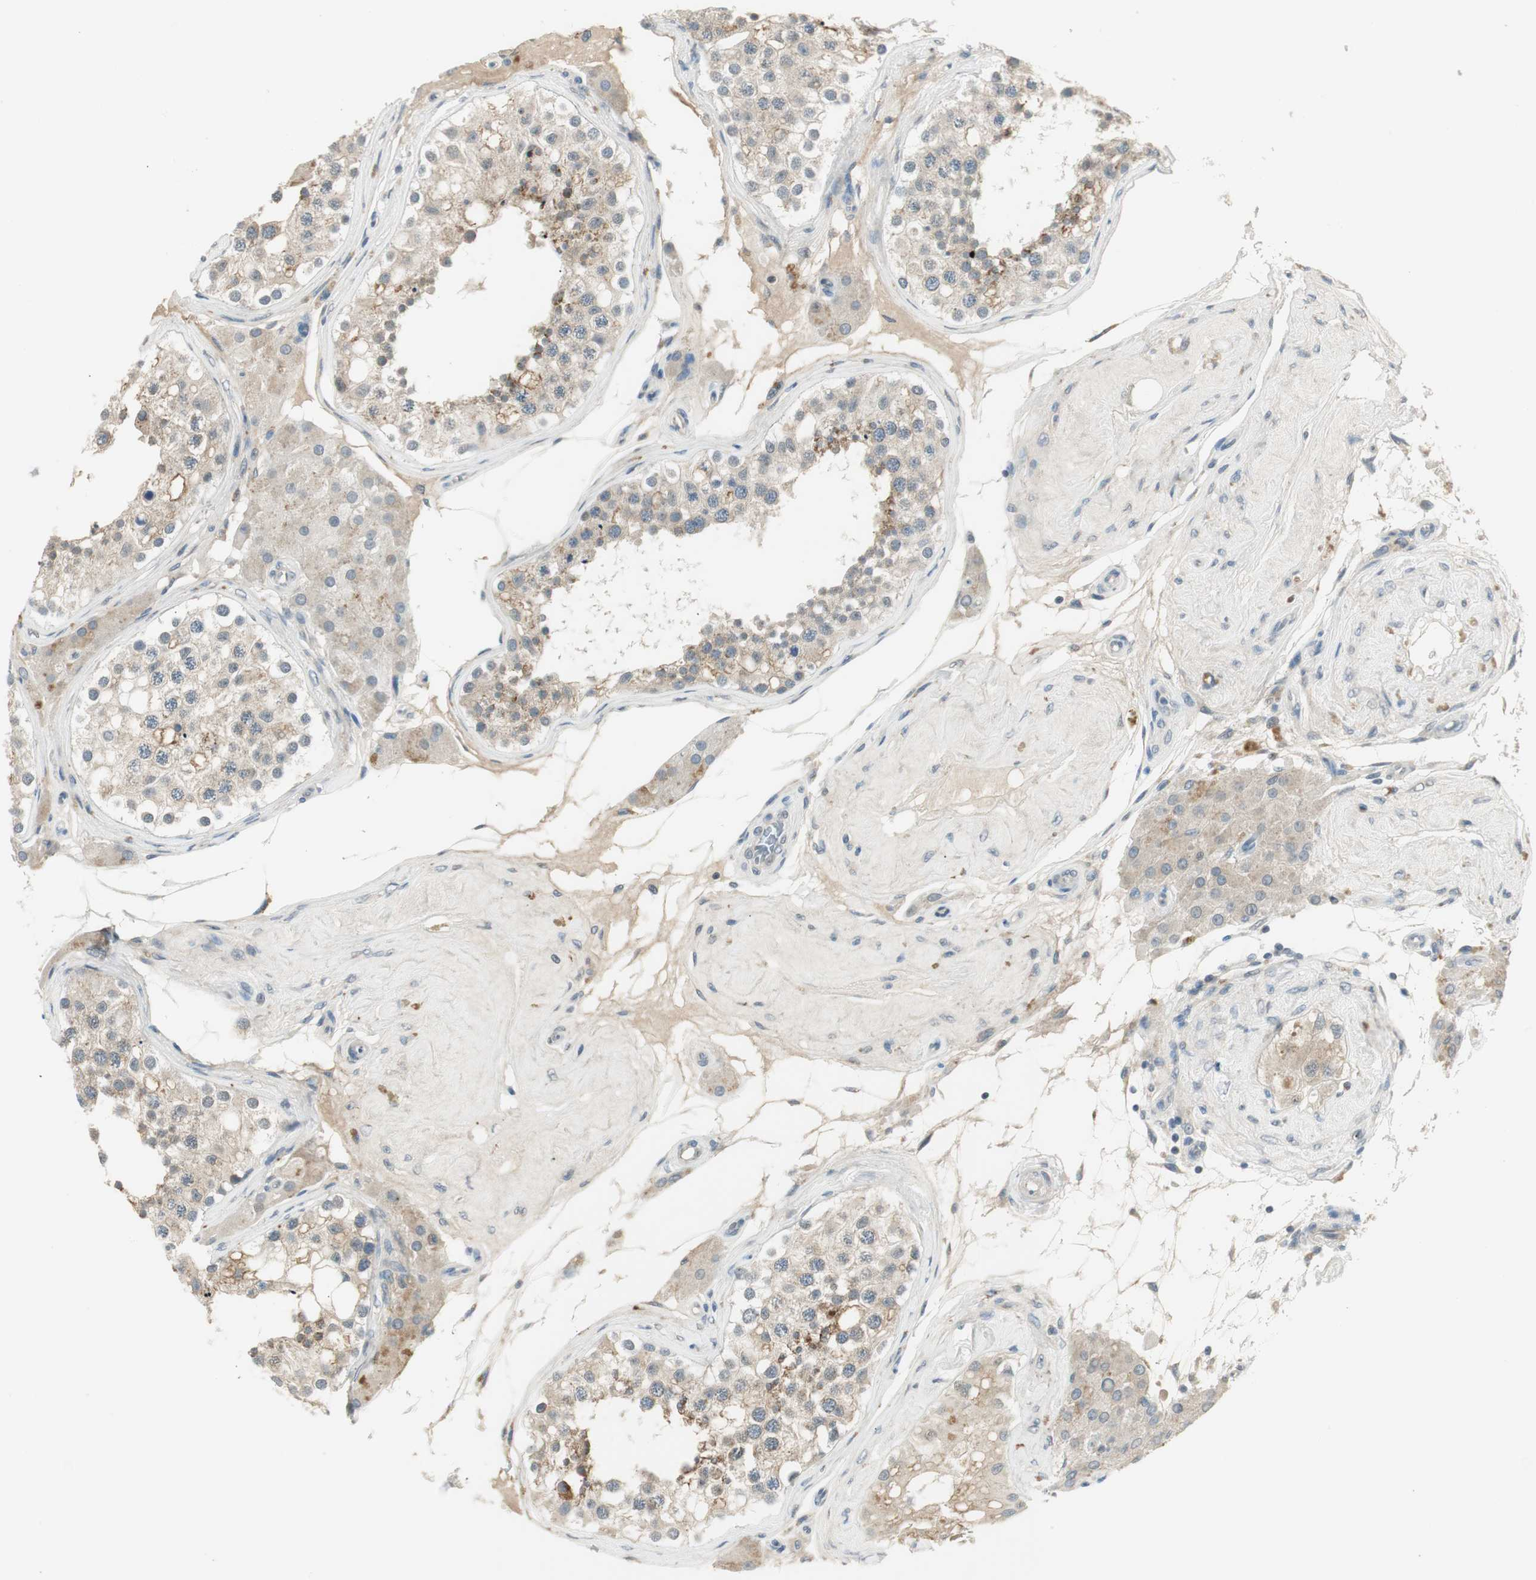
{"staining": {"intensity": "moderate", "quantity": "<25%", "location": "cytoplasmic/membranous,nuclear"}, "tissue": "testis", "cell_type": "Cells in seminiferous ducts", "image_type": "normal", "snomed": [{"axis": "morphology", "description": "Normal tissue, NOS"}, {"axis": "topography", "description": "Testis"}], "caption": "DAB (3,3'-diaminobenzidine) immunohistochemical staining of benign human testis reveals moderate cytoplasmic/membranous,nuclear protein expression in approximately <25% of cells in seminiferous ducts.", "gene": "PCDHB15", "patient": {"sex": "male", "age": 68}}